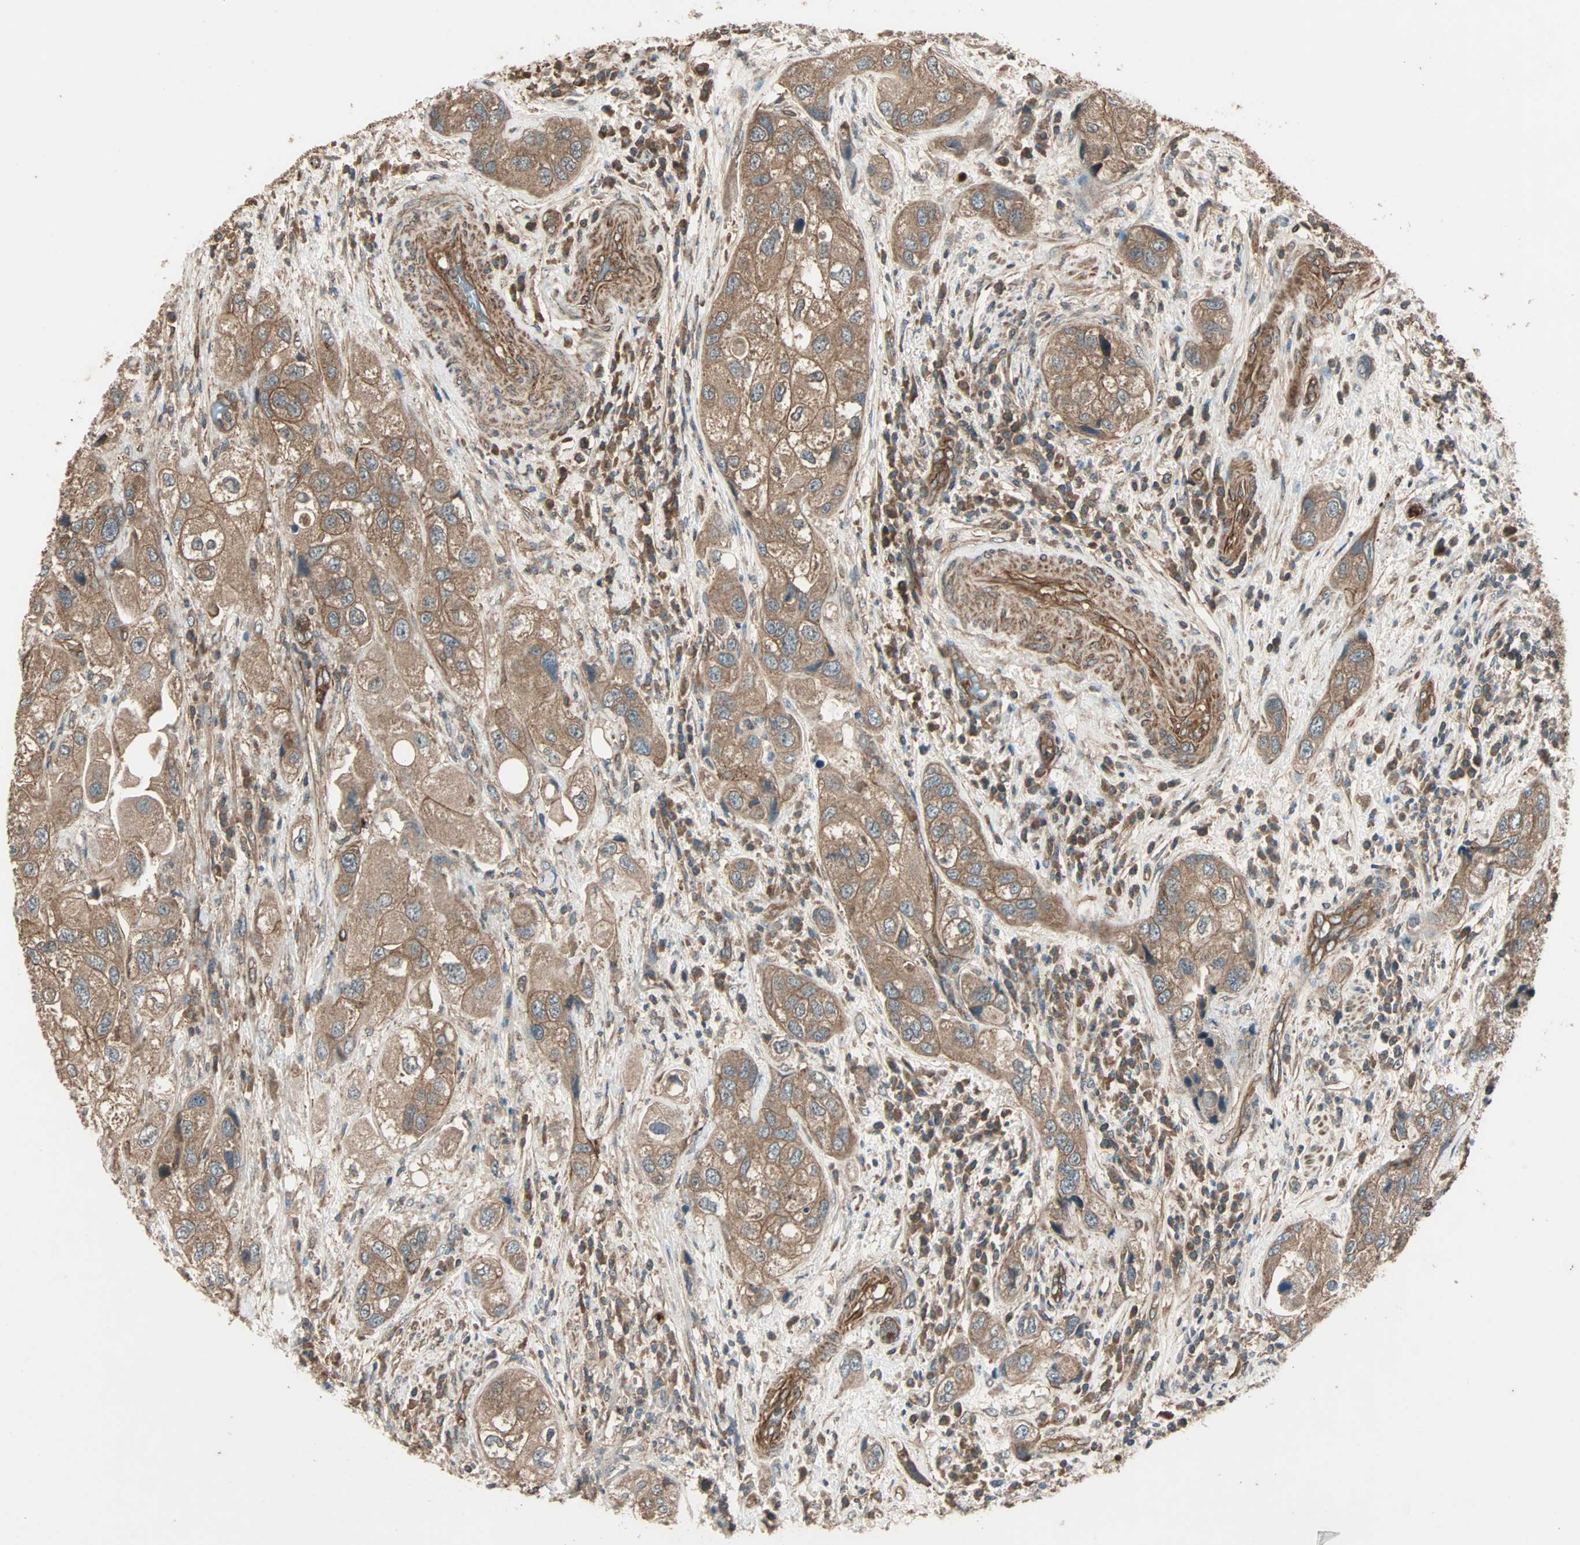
{"staining": {"intensity": "moderate", "quantity": ">75%", "location": "cytoplasmic/membranous"}, "tissue": "urothelial cancer", "cell_type": "Tumor cells", "image_type": "cancer", "snomed": [{"axis": "morphology", "description": "Urothelial carcinoma, High grade"}, {"axis": "topography", "description": "Urinary bladder"}], "caption": "This micrograph displays IHC staining of human high-grade urothelial carcinoma, with medium moderate cytoplasmic/membranous expression in about >75% of tumor cells.", "gene": "GCK", "patient": {"sex": "female", "age": 64}}